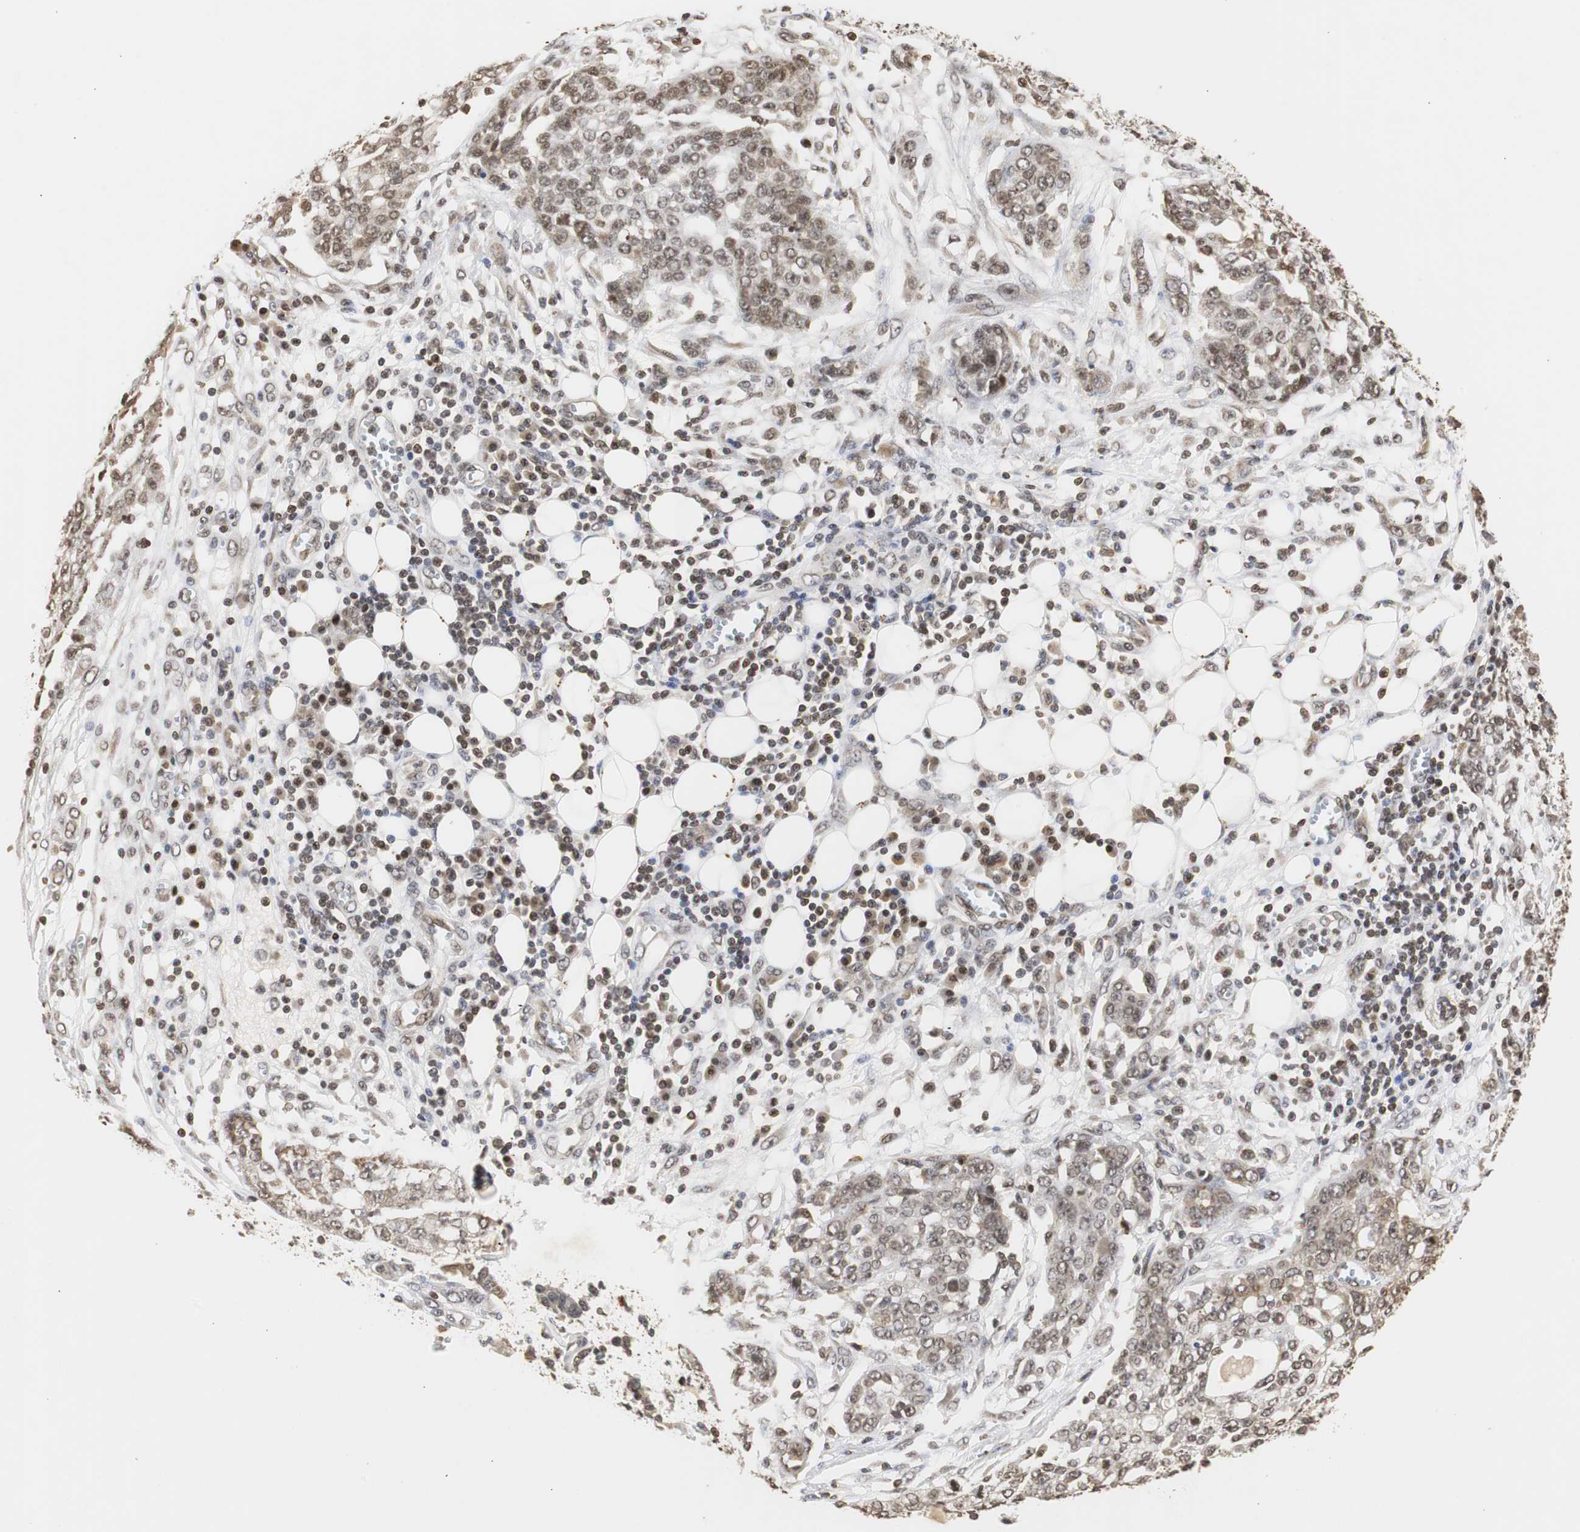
{"staining": {"intensity": "moderate", "quantity": "25%-75%", "location": "cytoplasmic/membranous,nuclear"}, "tissue": "ovarian cancer", "cell_type": "Tumor cells", "image_type": "cancer", "snomed": [{"axis": "morphology", "description": "Cystadenocarcinoma, serous, NOS"}, {"axis": "topography", "description": "Soft tissue"}, {"axis": "topography", "description": "Ovary"}], "caption": "IHC of ovarian cancer (serous cystadenocarcinoma) exhibits medium levels of moderate cytoplasmic/membranous and nuclear expression in about 25%-75% of tumor cells.", "gene": "ZFC3H1", "patient": {"sex": "female", "age": 57}}